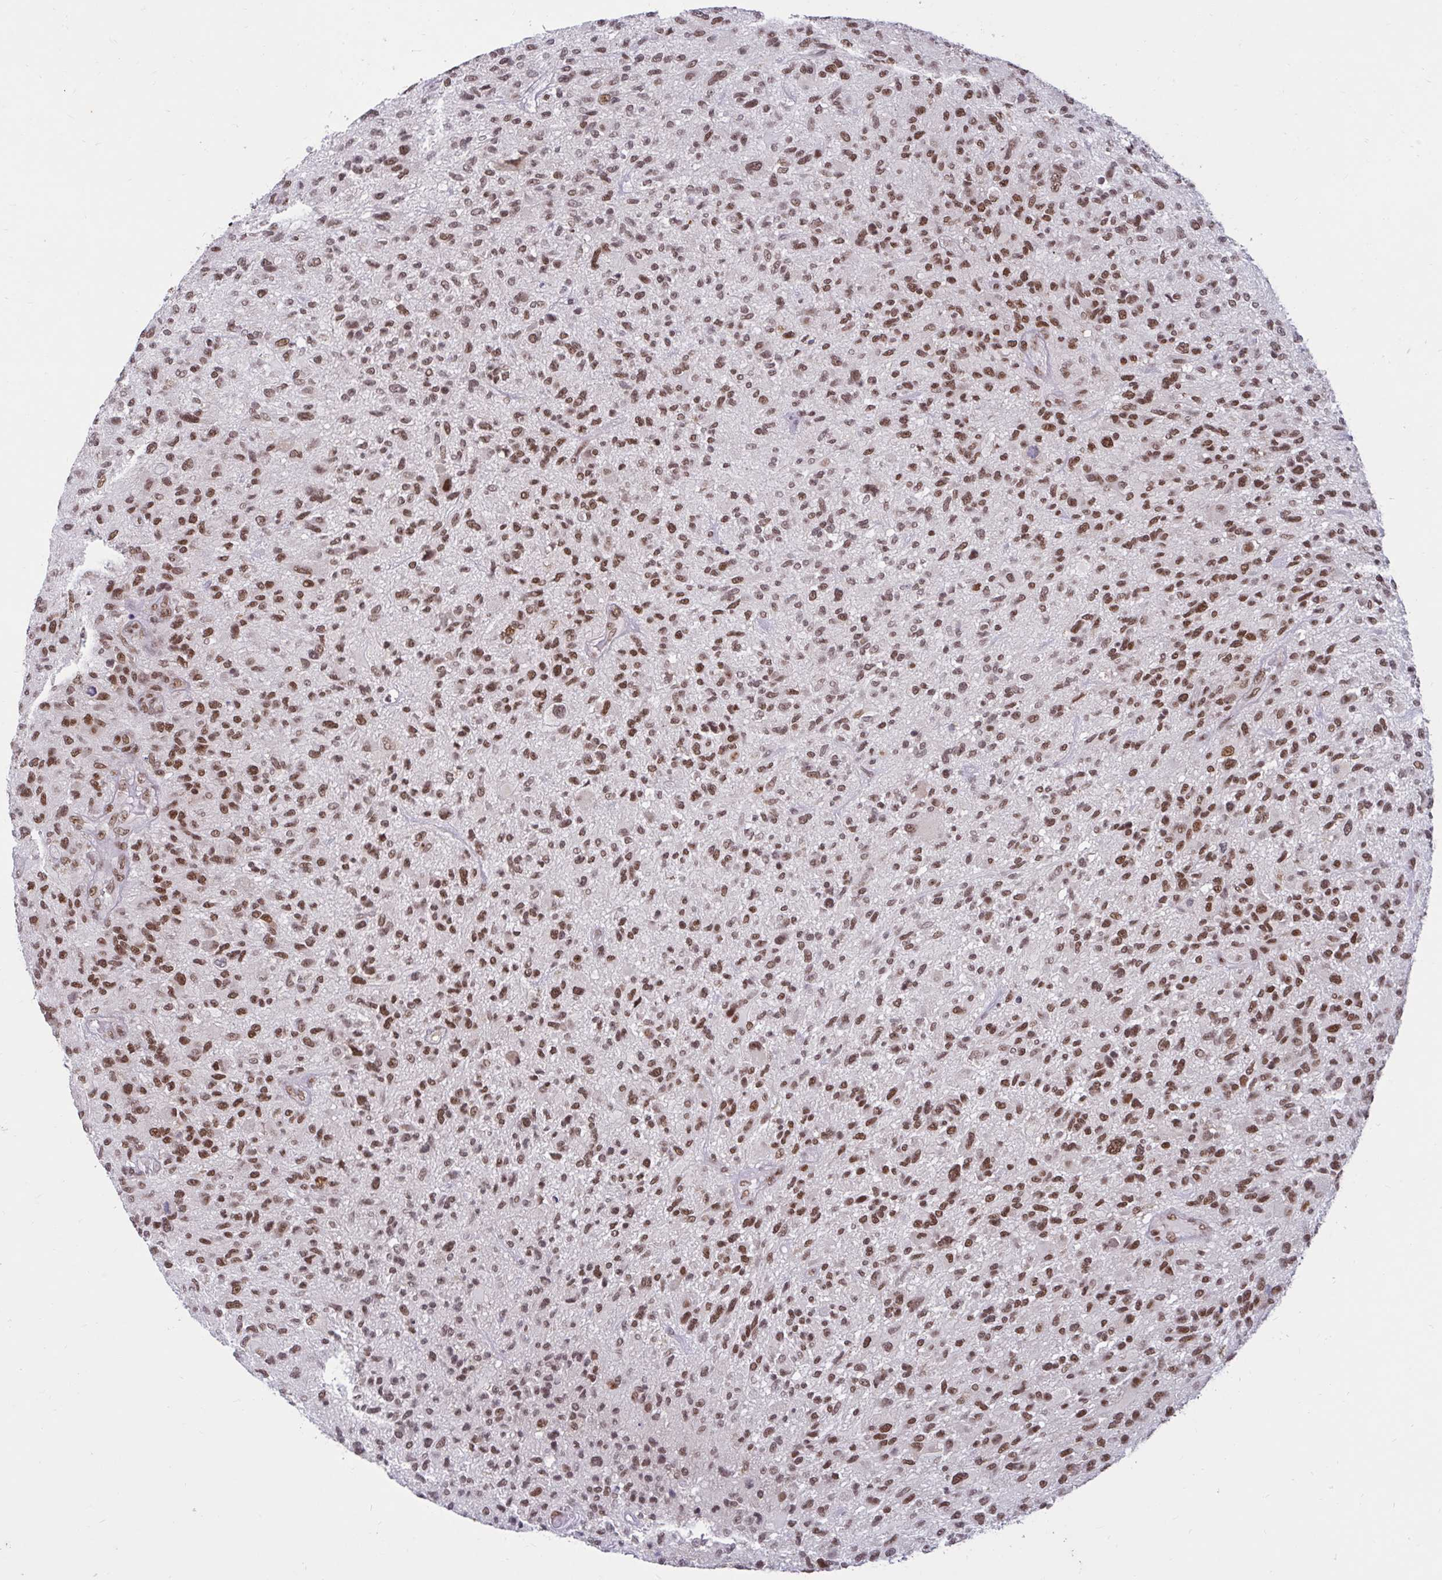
{"staining": {"intensity": "moderate", "quantity": ">75%", "location": "nuclear"}, "tissue": "glioma", "cell_type": "Tumor cells", "image_type": "cancer", "snomed": [{"axis": "morphology", "description": "Glioma, malignant, High grade"}, {"axis": "topography", "description": "Brain"}], "caption": "IHC histopathology image of neoplastic tissue: glioma stained using immunohistochemistry exhibits medium levels of moderate protein expression localized specifically in the nuclear of tumor cells, appearing as a nuclear brown color.", "gene": "PHF10", "patient": {"sex": "male", "age": 47}}